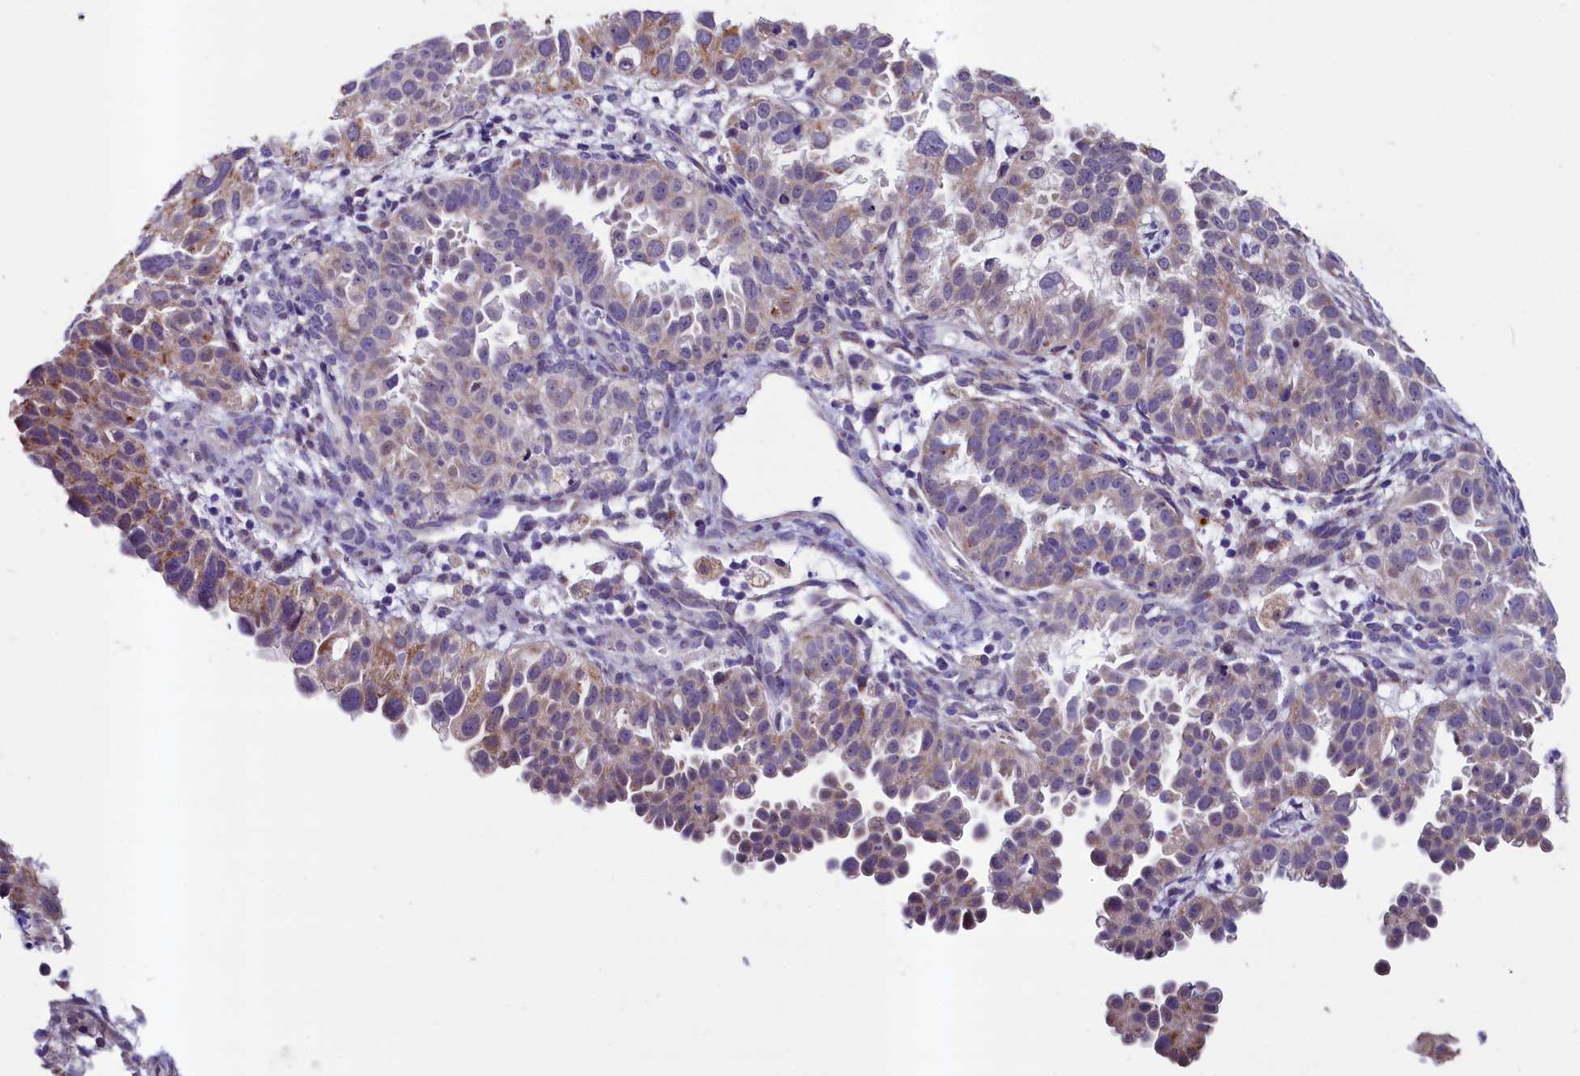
{"staining": {"intensity": "weak", "quantity": "25%-75%", "location": "cytoplasmic/membranous"}, "tissue": "endometrial cancer", "cell_type": "Tumor cells", "image_type": "cancer", "snomed": [{"axis": "morphology", "description": "Adenocarcinoma, NOS"}, {"axis": "topography", "description": "Endometrium"}], "caption": "High-power microscopy captured an immunohistochemistry (IHC) micrograph of endometrial cancer, revealing weak cytoplasmic/membranous staining in about 25%-75% of tumor cells. The protein of interest is stained brown, and the nuclei are stained in blue (DAB (3,3'-diaminobenzidine) IHC with brightfield microscopy, high magnification).", "gene": "SCD5", "patient": {"sex": "female", "age": 85}}